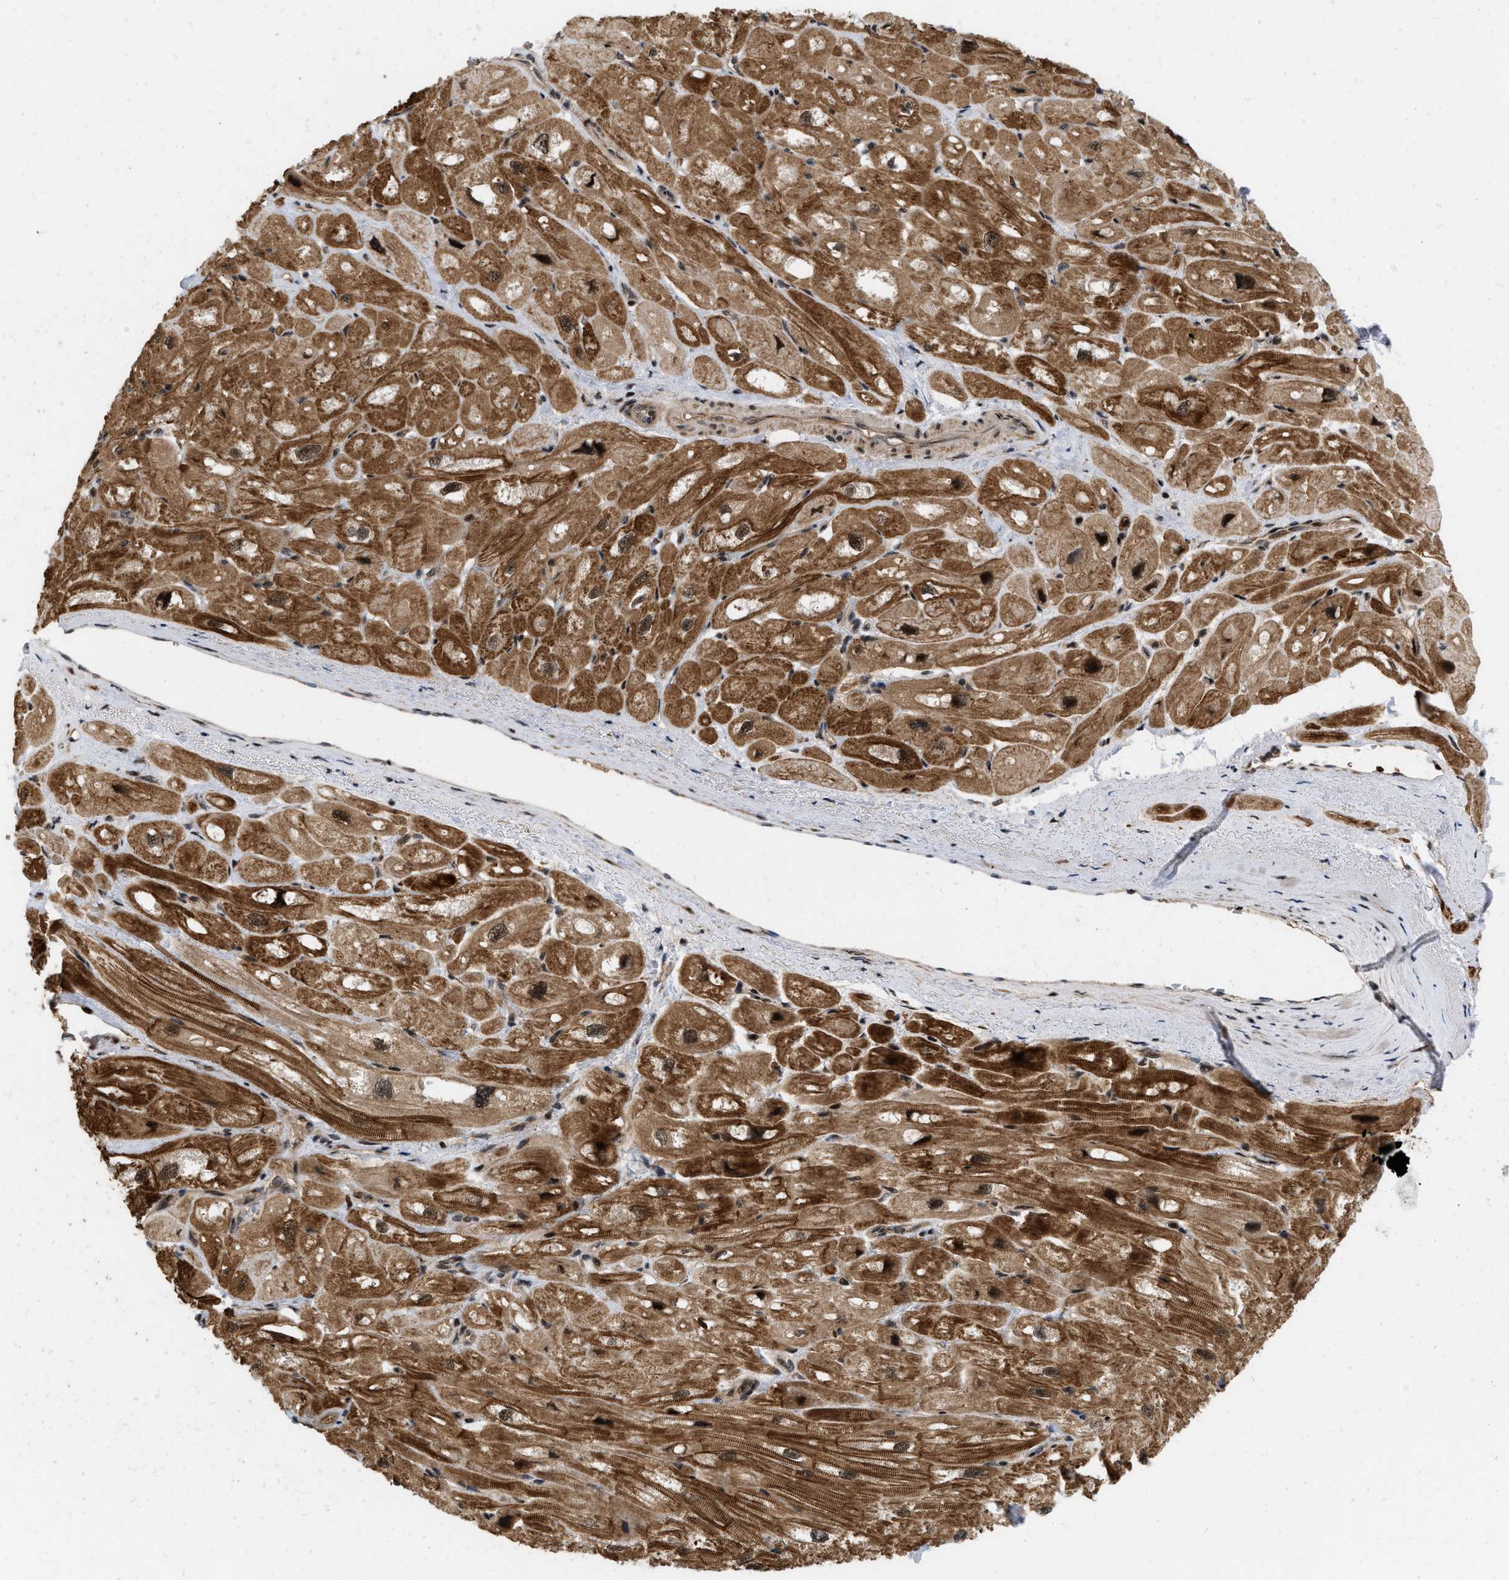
{"staining": {"intensity": "strong", "quantity": ">75%", "location": "cytoplasmic/membranous"}, "tissue": "heart muscle", "cell_type": "Cardiomyocytes", "image_type": "normal", "snomed": [{"axis": "morphology", "description": "Normal tissue, NOS"}, {"axis": "topography", "description": "Heart"}], "caption": "Cardiomyocytes demonstrate strong cytoplasmic/membranous expression in about >75% of cells in normal heart muscle.", "gene": "ANKRD11", "patient": {"sex": "male", "age": 49}}